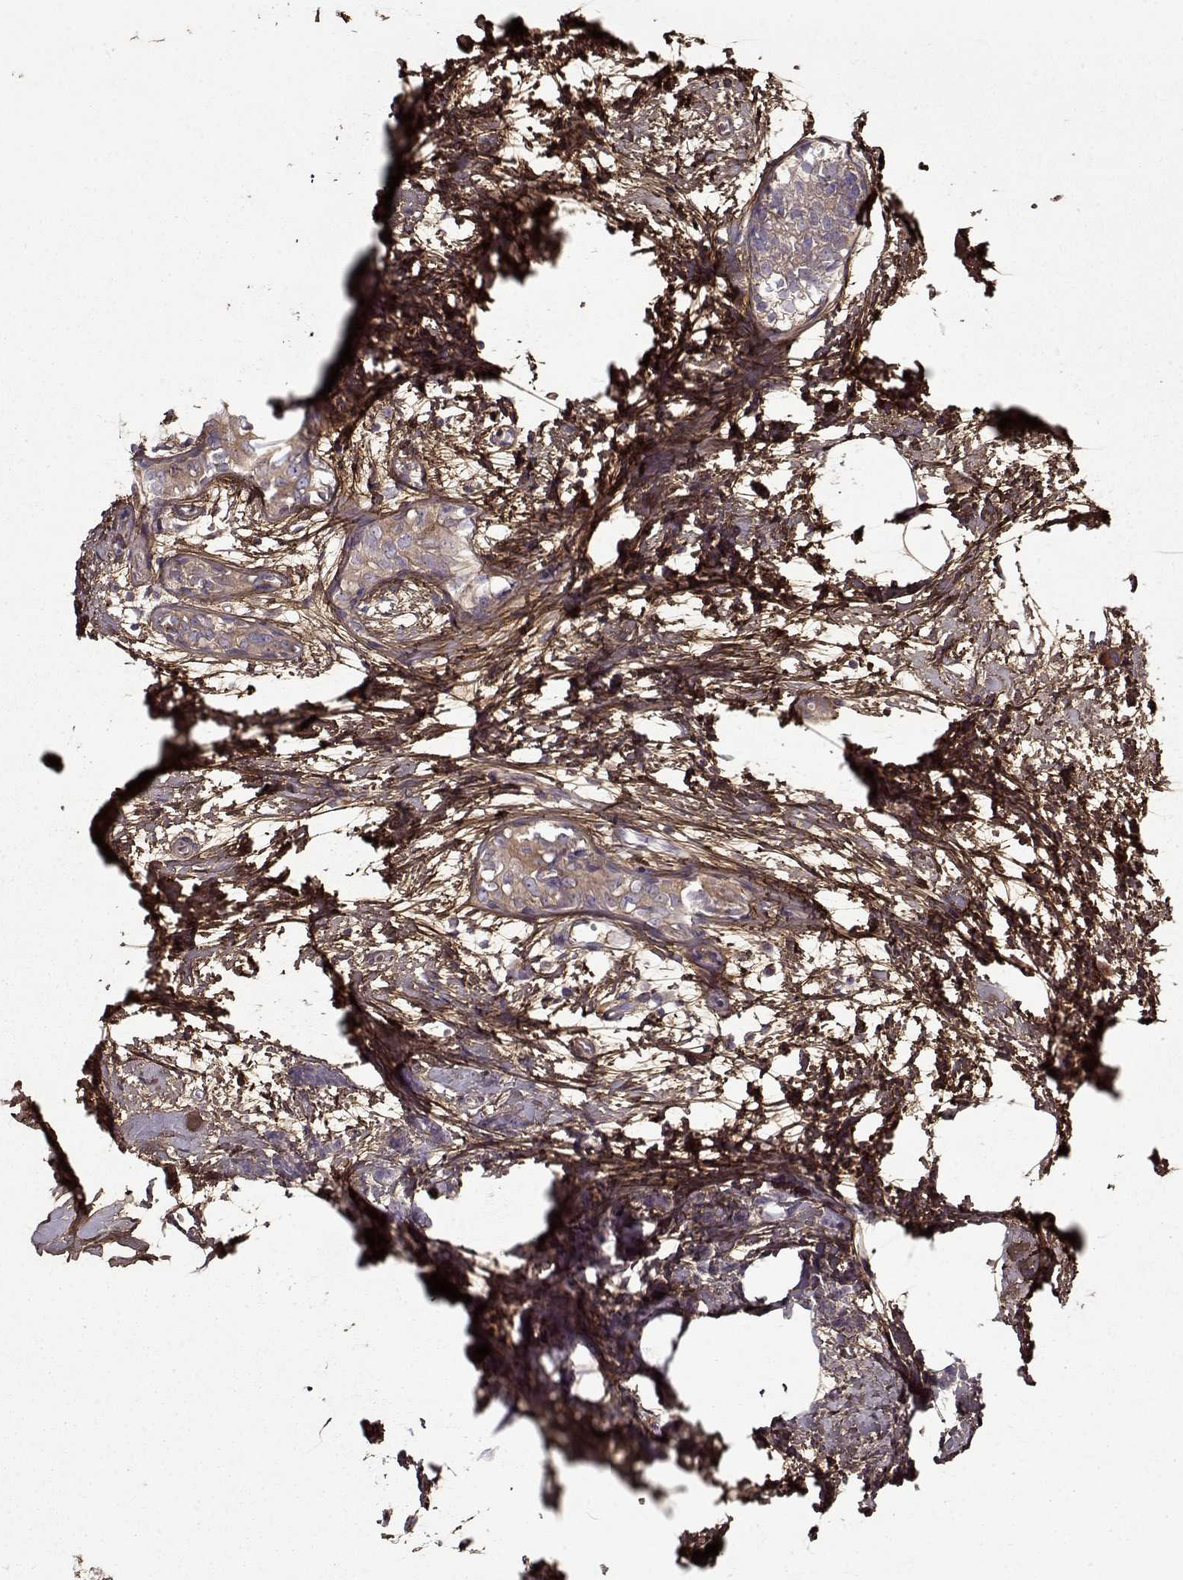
{"staining": {"intensity": "weak", "quantity": ">75%", "location": "cytoplasmic/membranous"}, "tissue": "breast cancer", "cell_type": "Tumor cells", "image_type": "cancer", "snomed": [{"axis": "morphology", "description": "Duct carcinoma"}, {"axis": "topography", "description": "Breast"}], "caption": "Tumor cells reveal low levels of weak cytoplasmic/membranous positivity in about >75% of cells in human infiltrating ductal carcinoma (breast). (Stains: DAB in brown, nuclei in blue, Microscopy: brightfield microscopy at high magnification).", "gene": "LUM", "patient": {"sex": "female", "age": 40}}